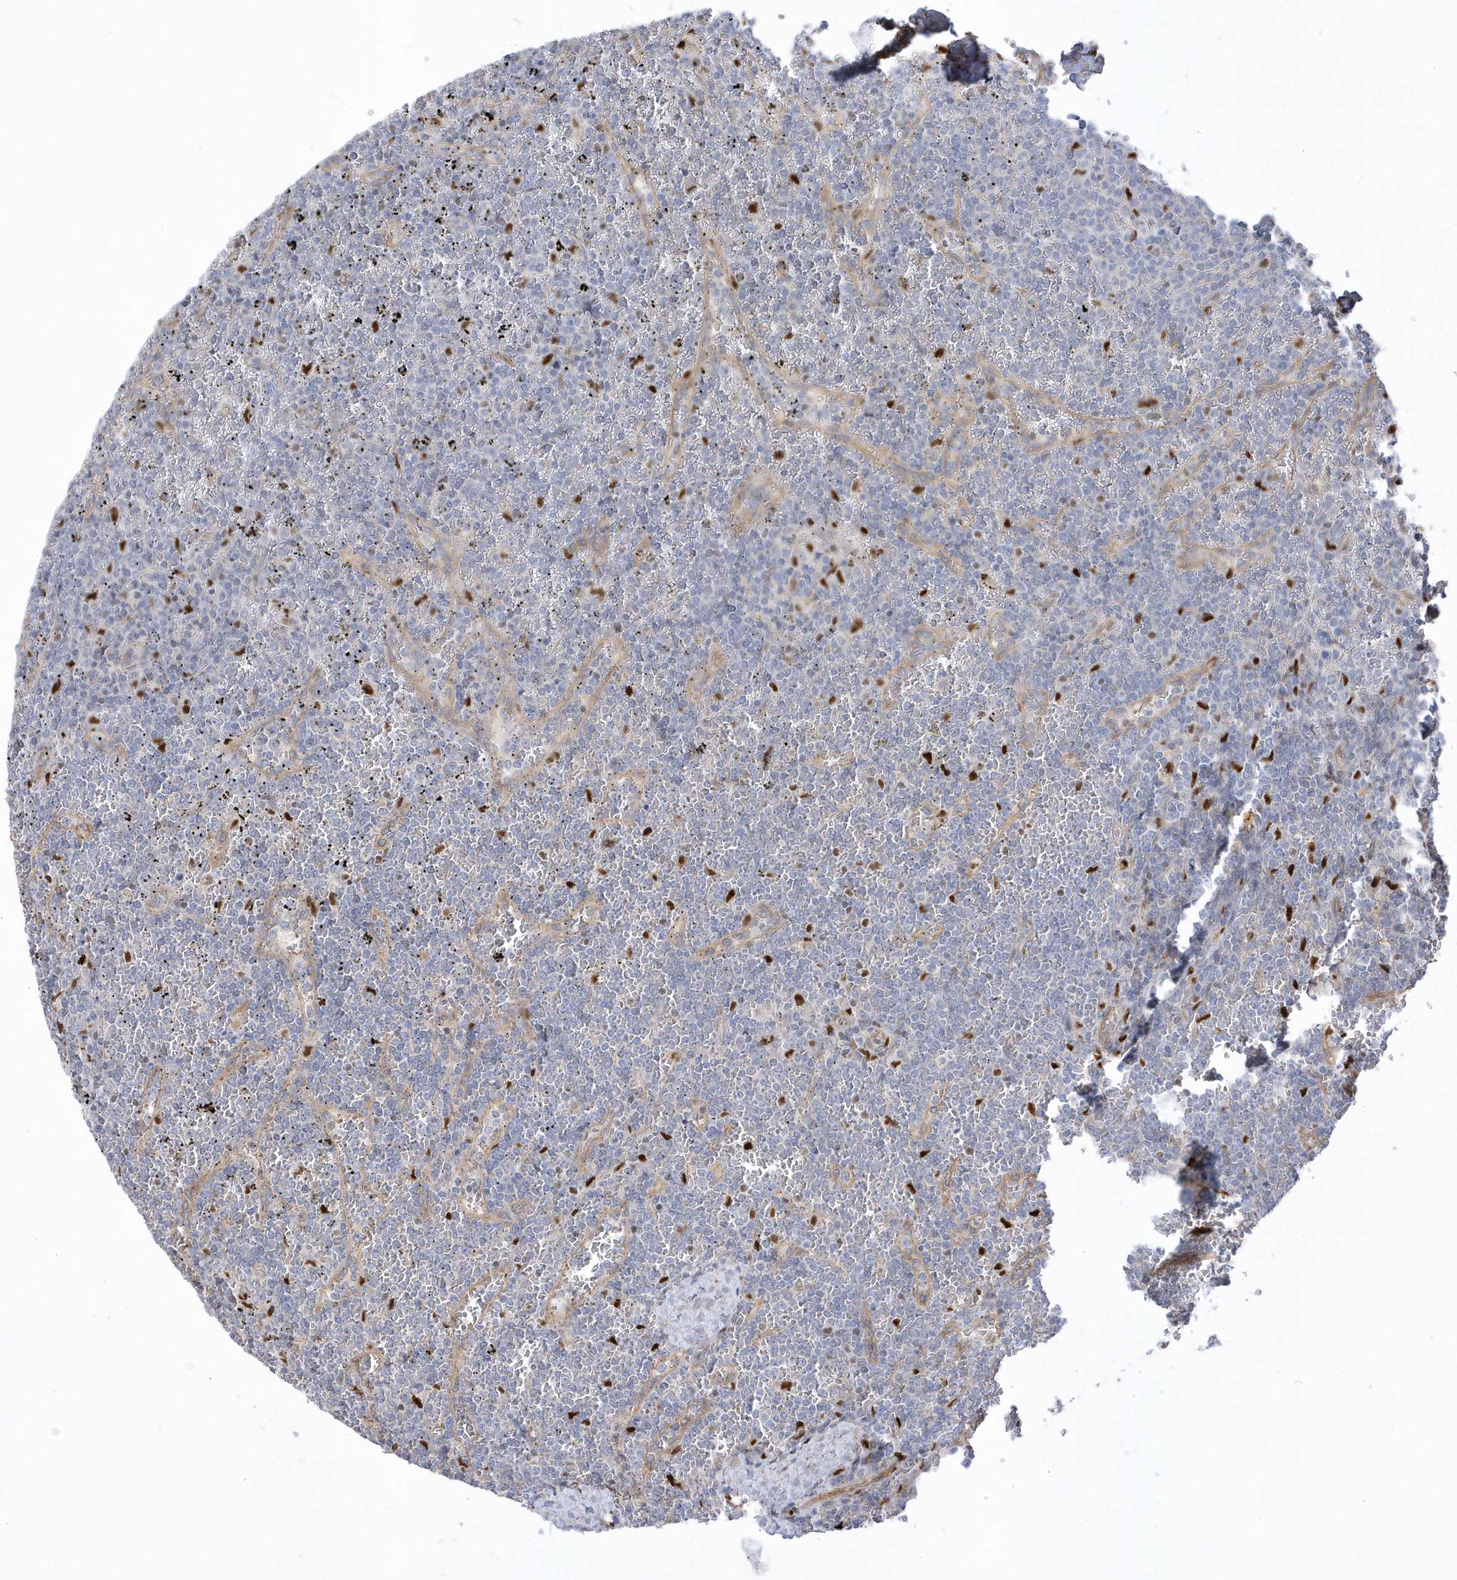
{"staining": {"intensity": "negative", "quantity": "none", "location": "none"}, "tissue": "lymphoma", "cell_type": "Tumor cells", "image_type": "cancer", "snomed": [{"axis": "morphology", "description": "Malignant lymphoma, non-Hodgkin's type, Low grade"}, {"axis": "topography", "description": "Spleen"}], "caption": "Lymphoma stained for a protein using immunohistochemistry displays no expression tumor cells.", "gene": "GTPBP6", "patient": {"sex": "female", "age": 19}}